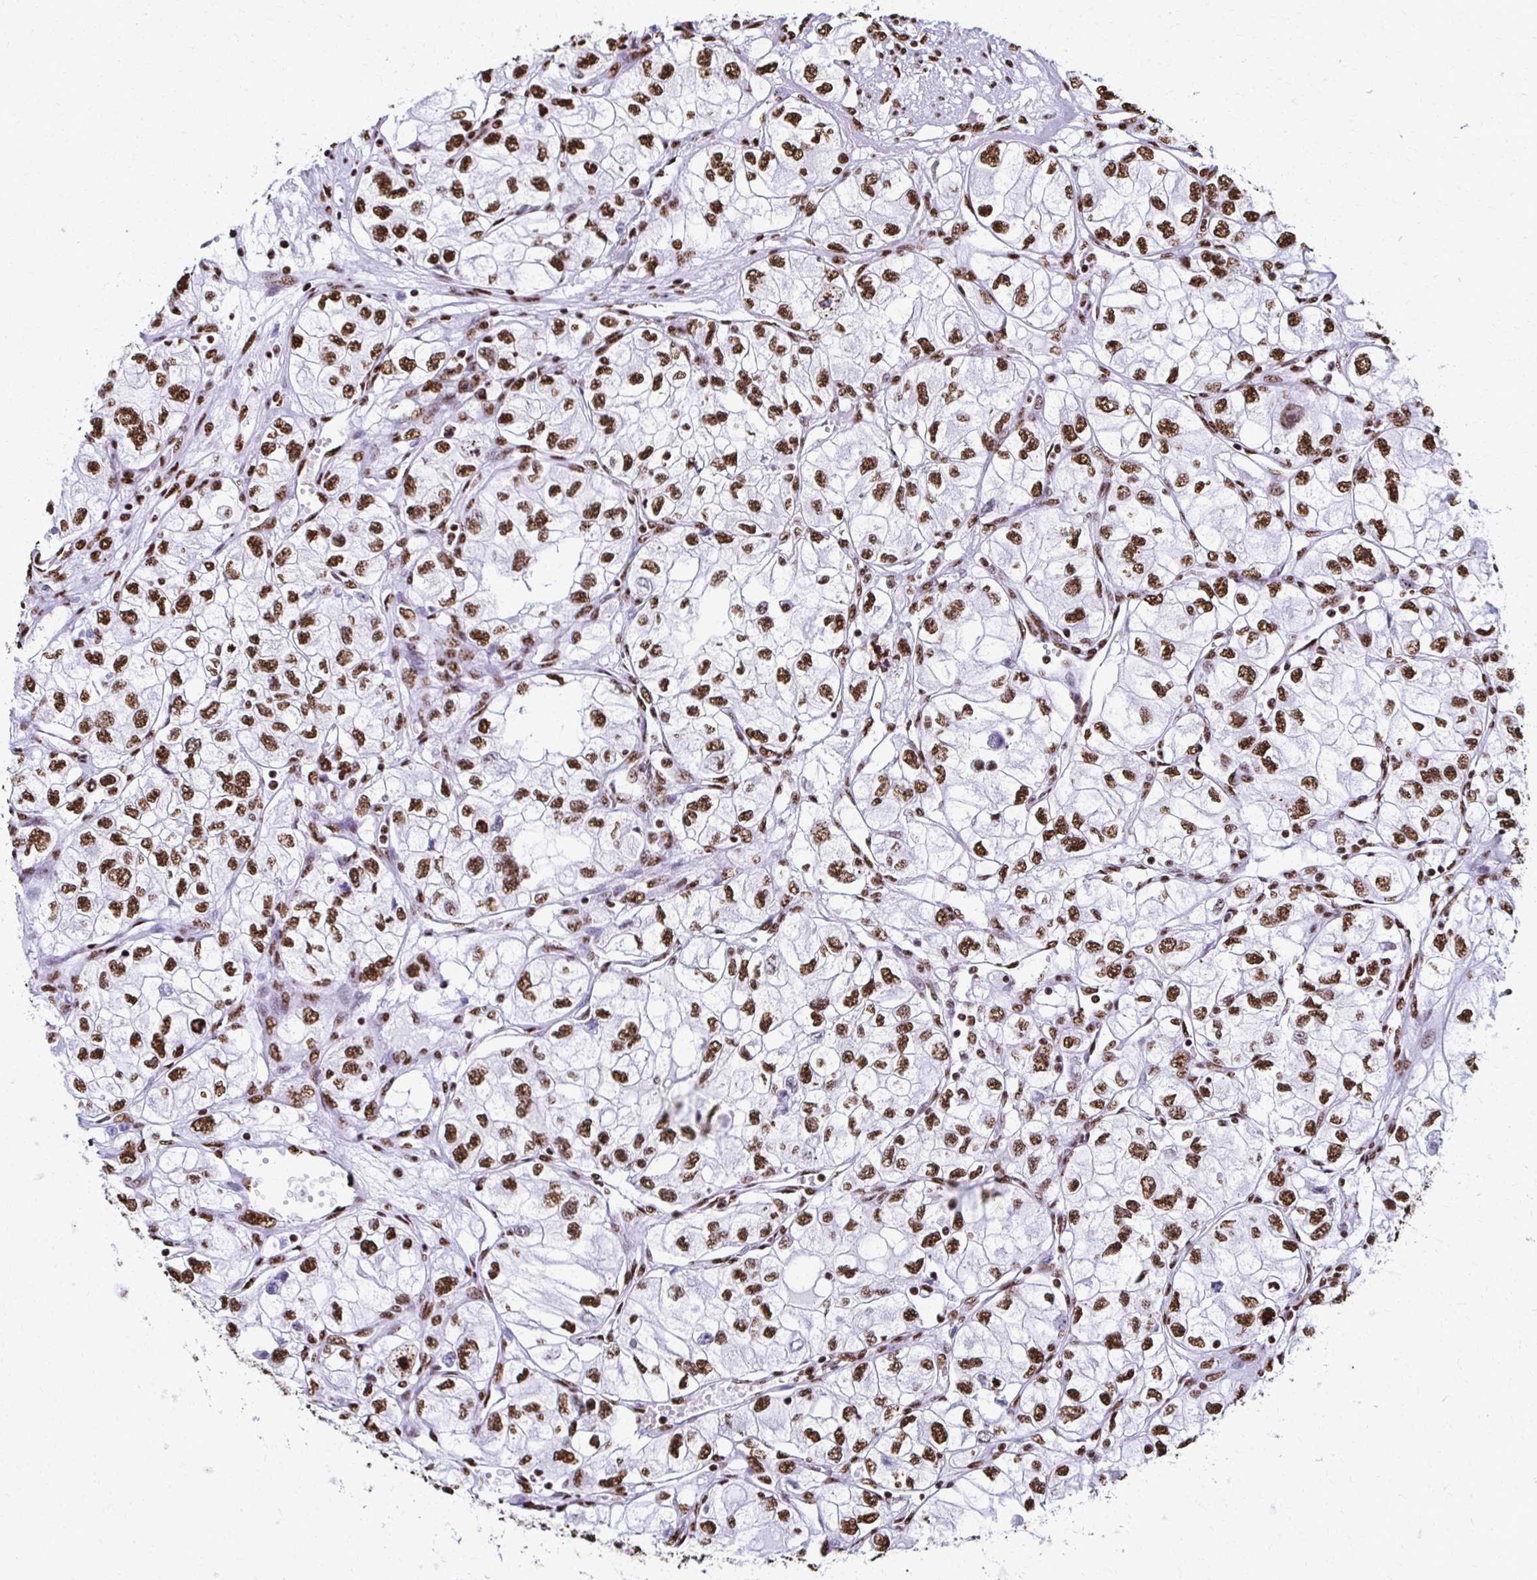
{"staining": {"intensity": "strong", "quantity": ">75%", "location": "nuclear"}, "tissue": "renal cancer", "cell_type": "Tumor cells", "image_type": "cancer", "snomed": [{"axis": "morphology", "description": "Adenocarcinoma, NOS"}, {"axis": "topography", "description": "Kidney"}], "caption": "IHC (DAB (3,3'-diaminobenzidine)) staining of human renal cancer (adenocarcinoma) shows strong nuclear protein positivity in about >75% of tumor cells.", "gene": "NONO", "patient": {"sex": "female", "age": 59}}